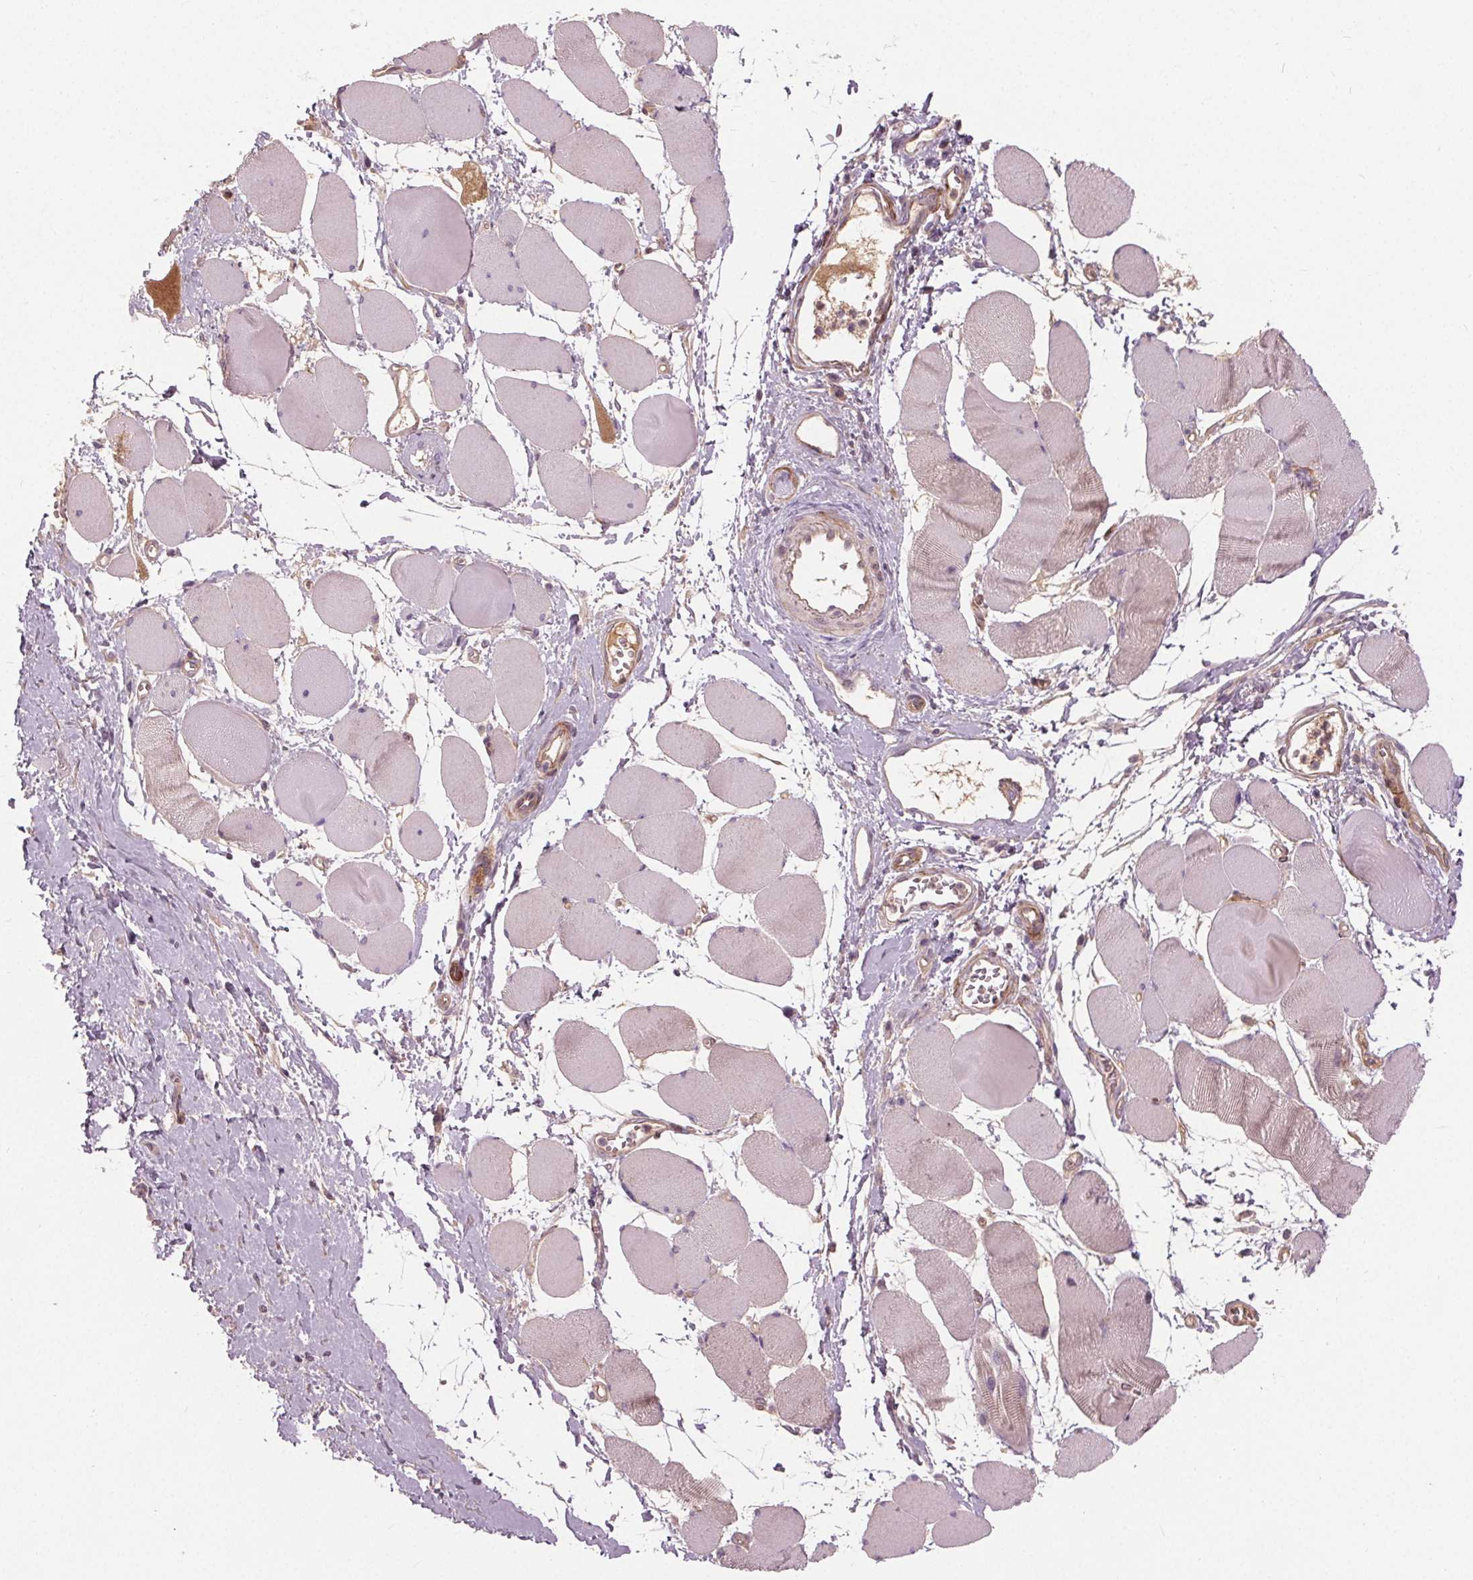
{"staining": {"intensity": "negative", "quantity": "none", "location": "none"}, "tissue": "skeletal muscle", "cell_type": "Myocytes", "image_type": "normal", "snomed": [{"axis": "morphology", "description": "Normal tissue, NOS"}, {"axis": "topography", "description": "Skeletal muscle"}], "caption": "This is a micrograph of IHC staining of normal skeletal muscle, which shows no positivity in myocytes.", "gene": "PDGFD", "patient": {"sex": "female", "age": 75}}